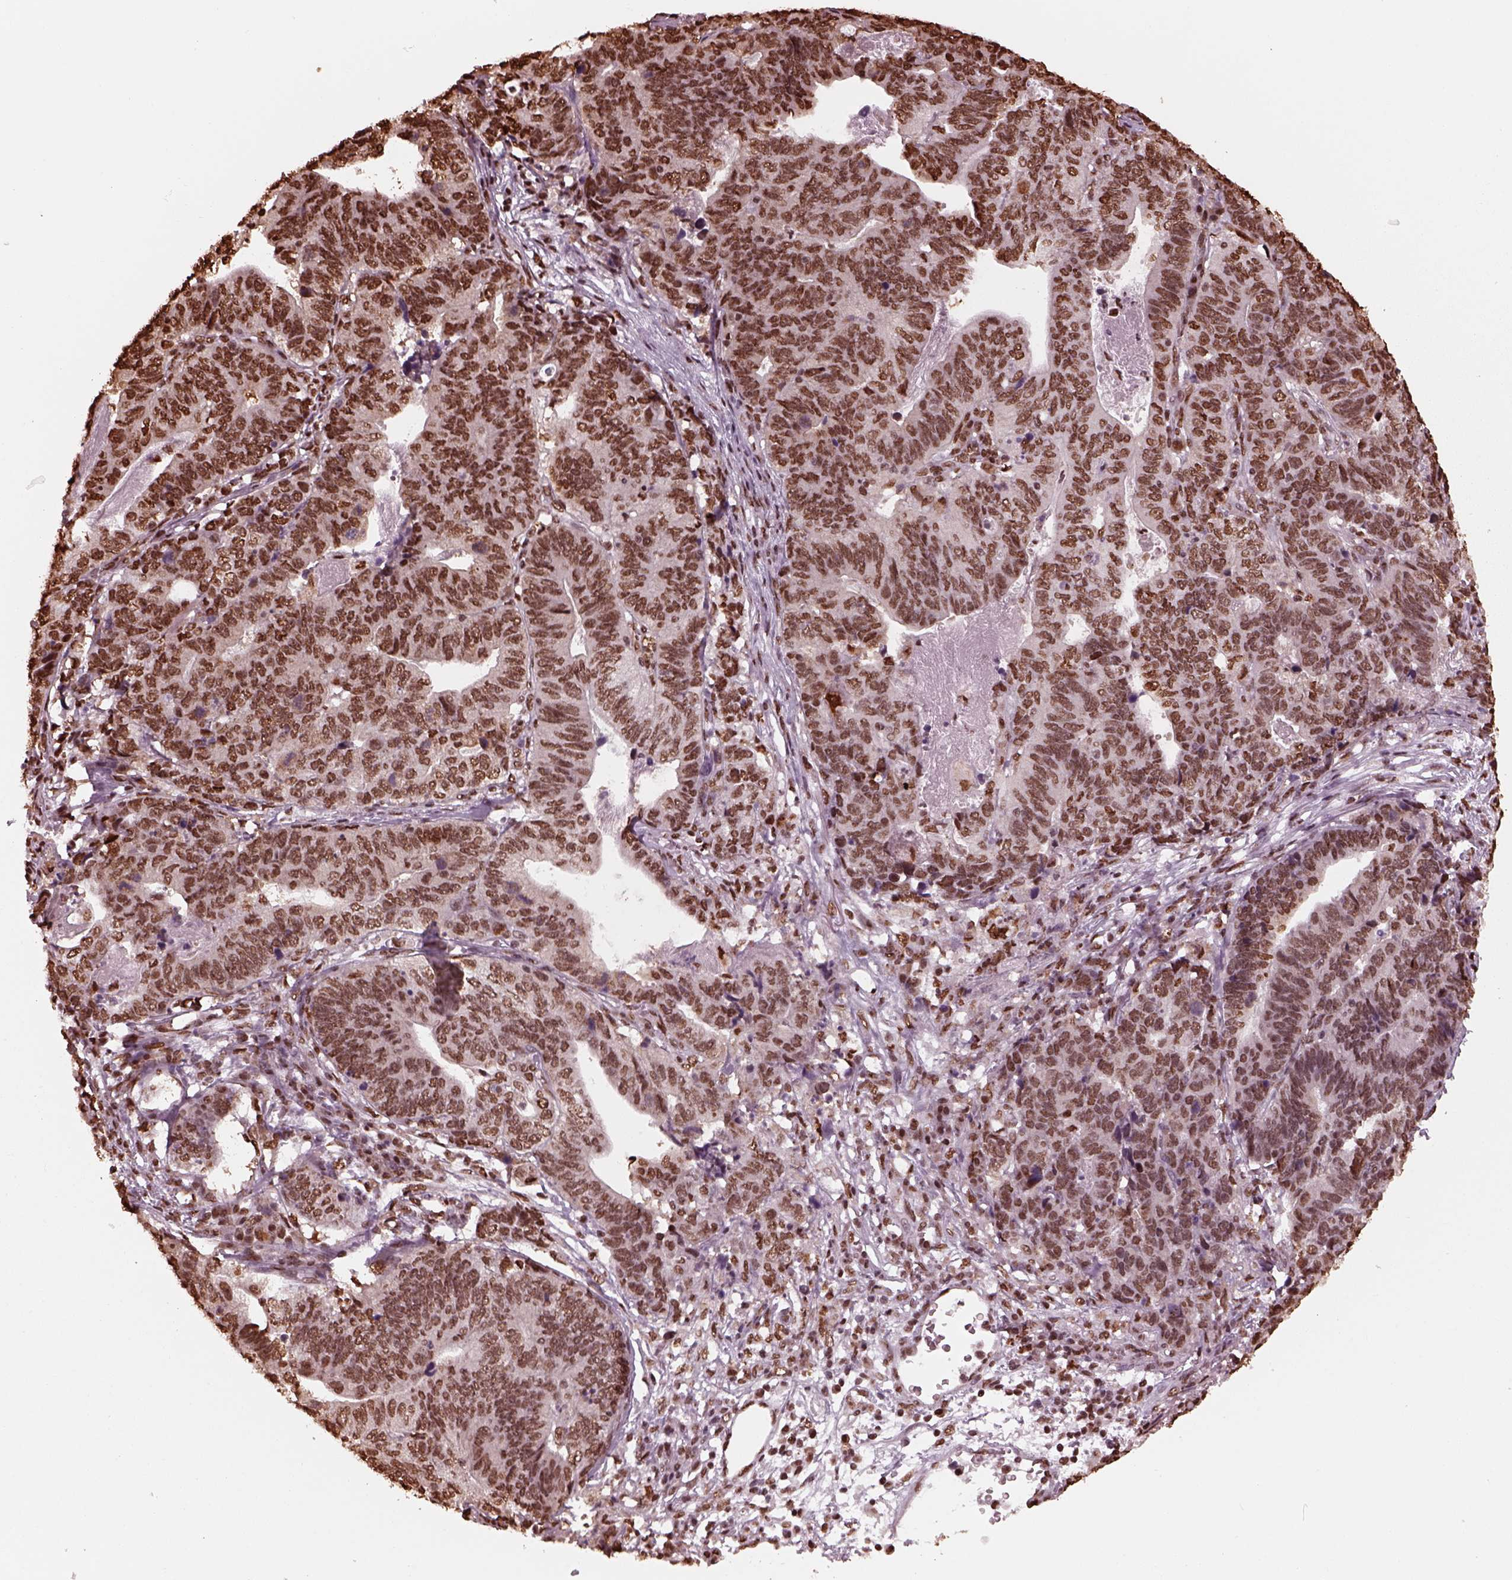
{"staining": {"intensity": "strong", "quantity": "25%-75%", "location": "nuclear"}, "tissue": "stomach cancer", "cell_type": "Tumor cells", "image_type": "cancer", "snomed": [{"axis": "morphology", "description": "Adenocarcinoma, NOS"}, {"axis": "topography", "description": "Stomach, upper"}], "caption": "Adenocarcinoma (stomach) tissue exhibits strong nuclear staining in approximately 25%-75% of tumor cells, visualized by immunohistochemistry.", "gene": "NSD1", "patient": {"sex": "female", "age": 67}}